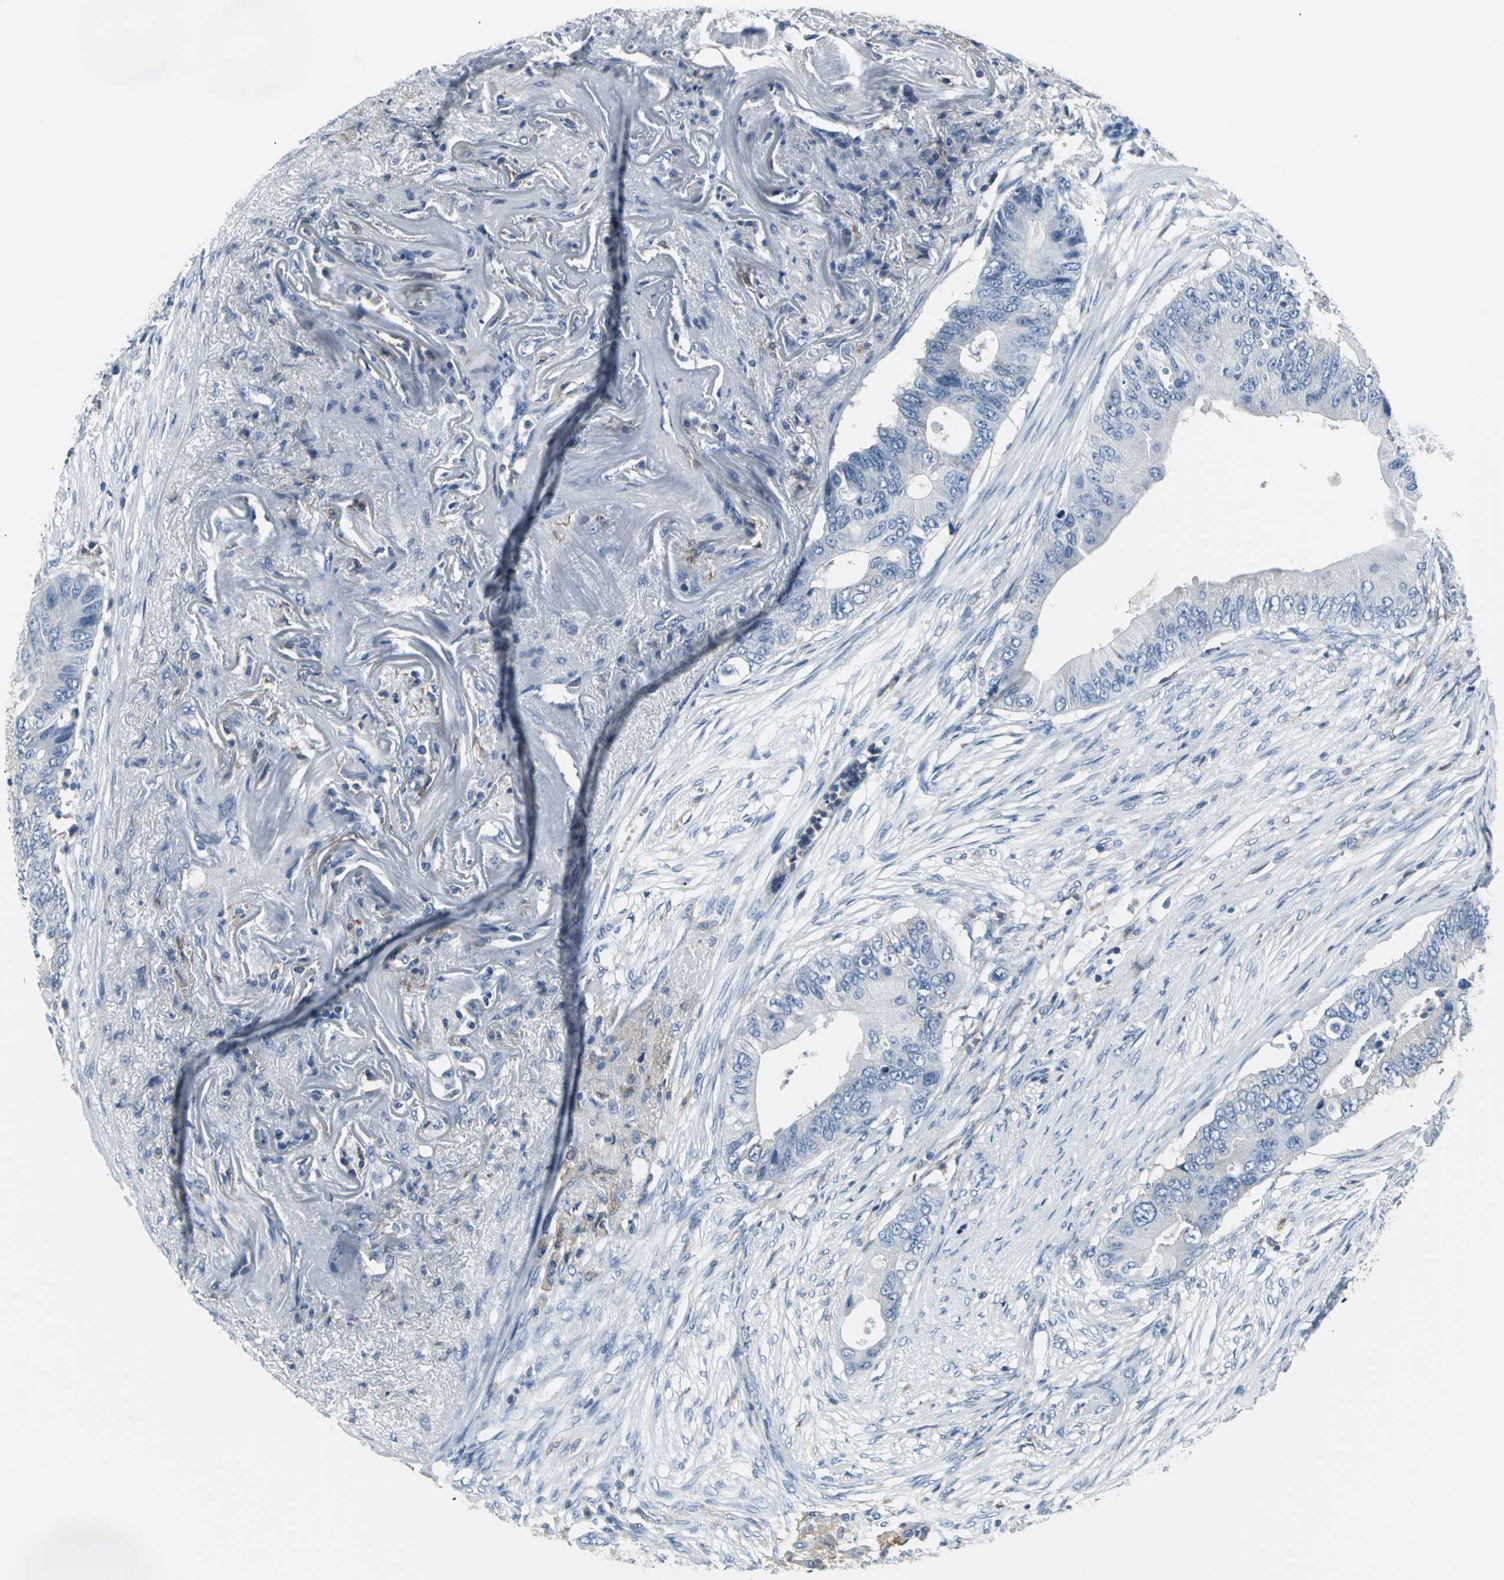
{"staining": {"intensity": "negative", "quantity": "none", "location": "none"}, "tissue": "colorectal cancer", "cell_type": "Tumor cells", "image_type": "cancer", "snomed": [{"axis": "morphology", "description": "Adenocarcinoma, NOS"}, {"axis": "topography", "description": "Colon"}], "caption": "A micrograph of human adenocarcinoma (colorectal) is negative for staining in tumor cells.", "gene": "IQGAP2", "patient": {"sex": "male", "age": 71}}